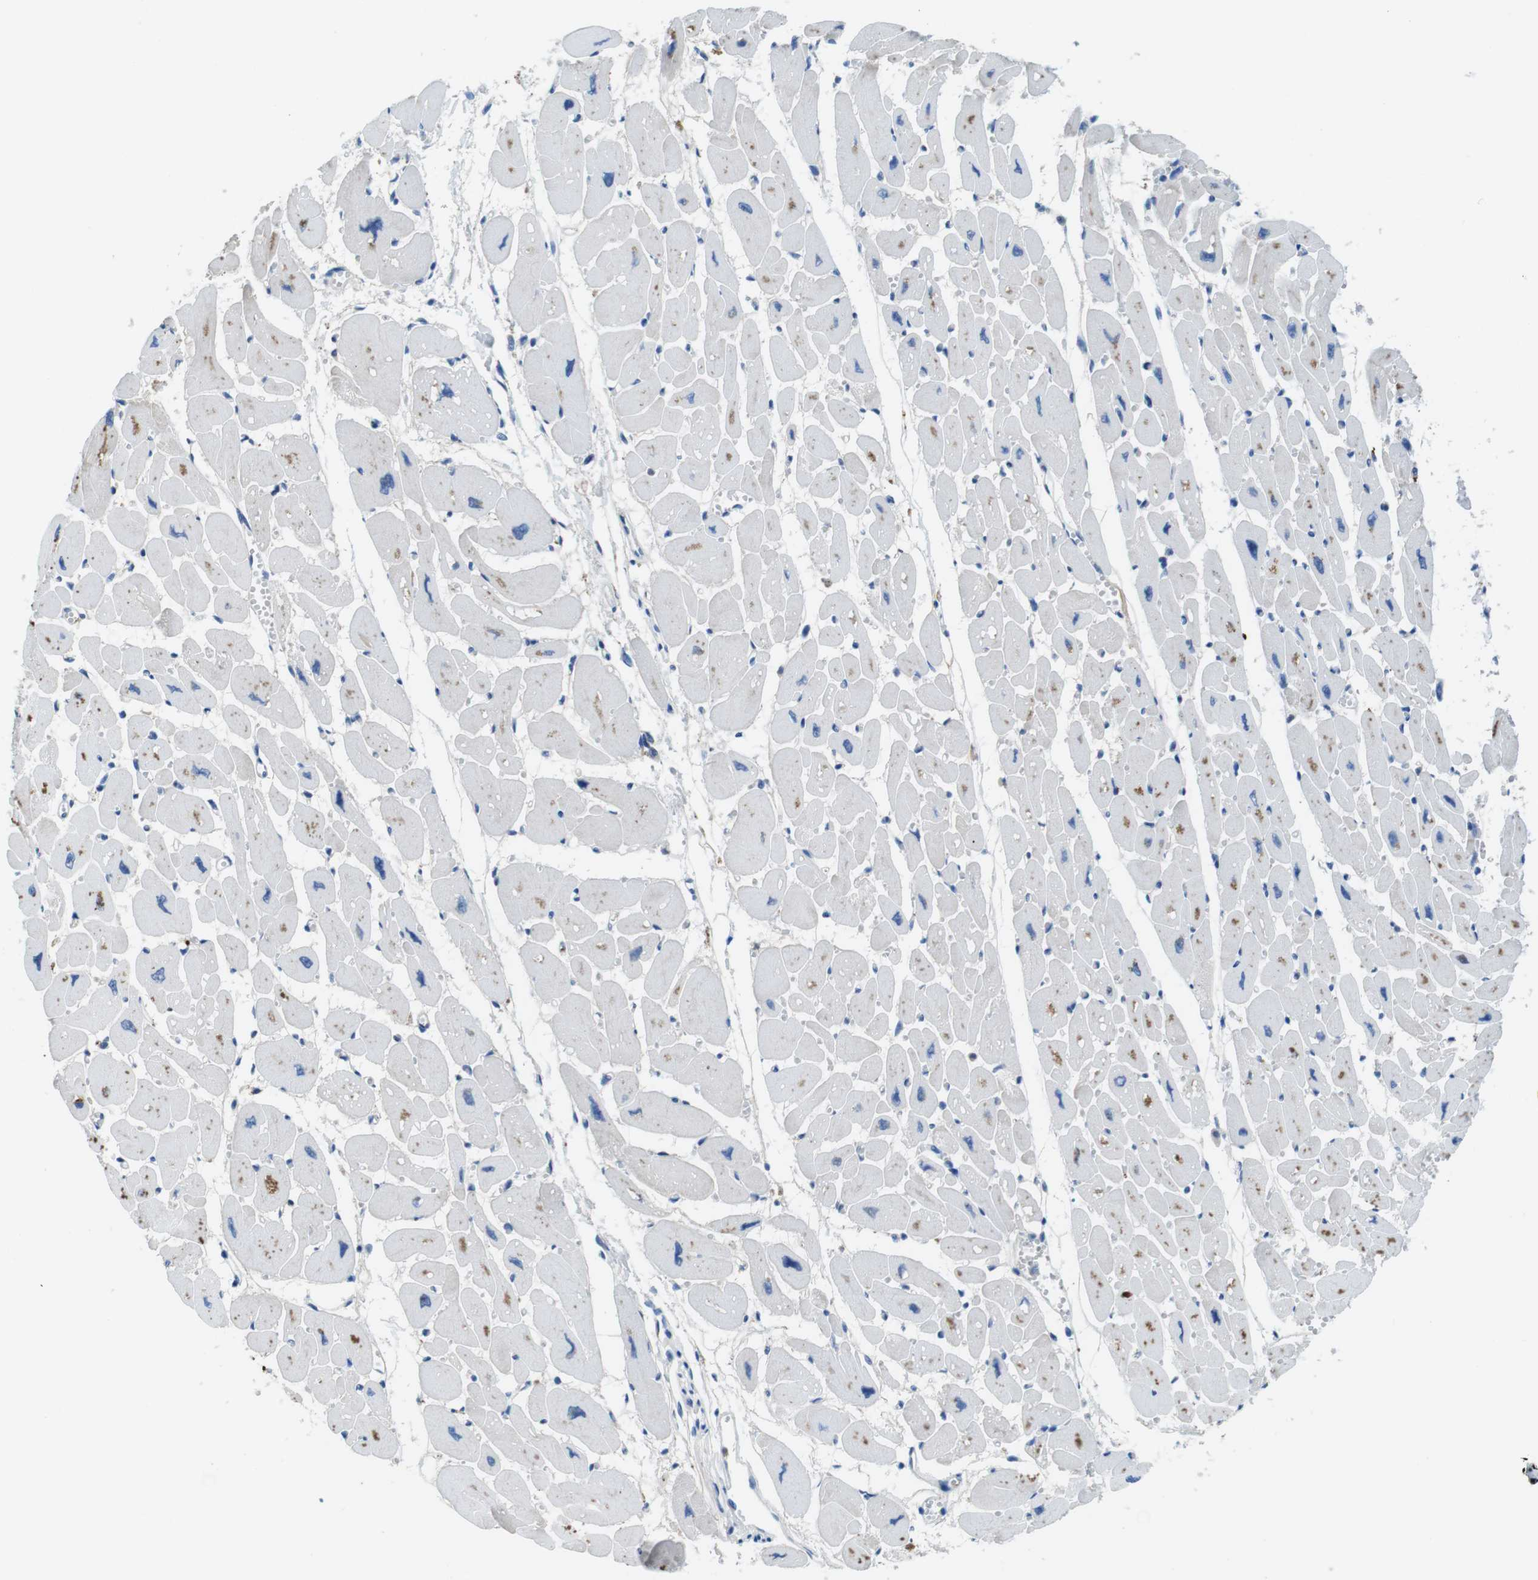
{"staining": {"intensity": "moderate", "quantity": "25%-75%", "location": "cytoplasmic/membranous"}, "tissue": "heart muscle", "cell_type": "Cardiomyocytes", "image_type": "normal", "snomed": [{"axis": "morphology", "description": "Normal tissue, NOS"}, {"axis": "topography", "description": "Heart"}], "caption": "High-power microscopy captured an IHC micrograph of benign heart muscle, revealing moderate cytoplasmic/membranous staining in about 25%-75% of cardiomyocytes. The staining was performed using DAB to visualize the protein expression in brown, while the nuclei were stained in blue with hematoxylin (Magnification: 20x).", "gene": "TMPRSS15", "patient": {"sex": "female", "age": 54}}